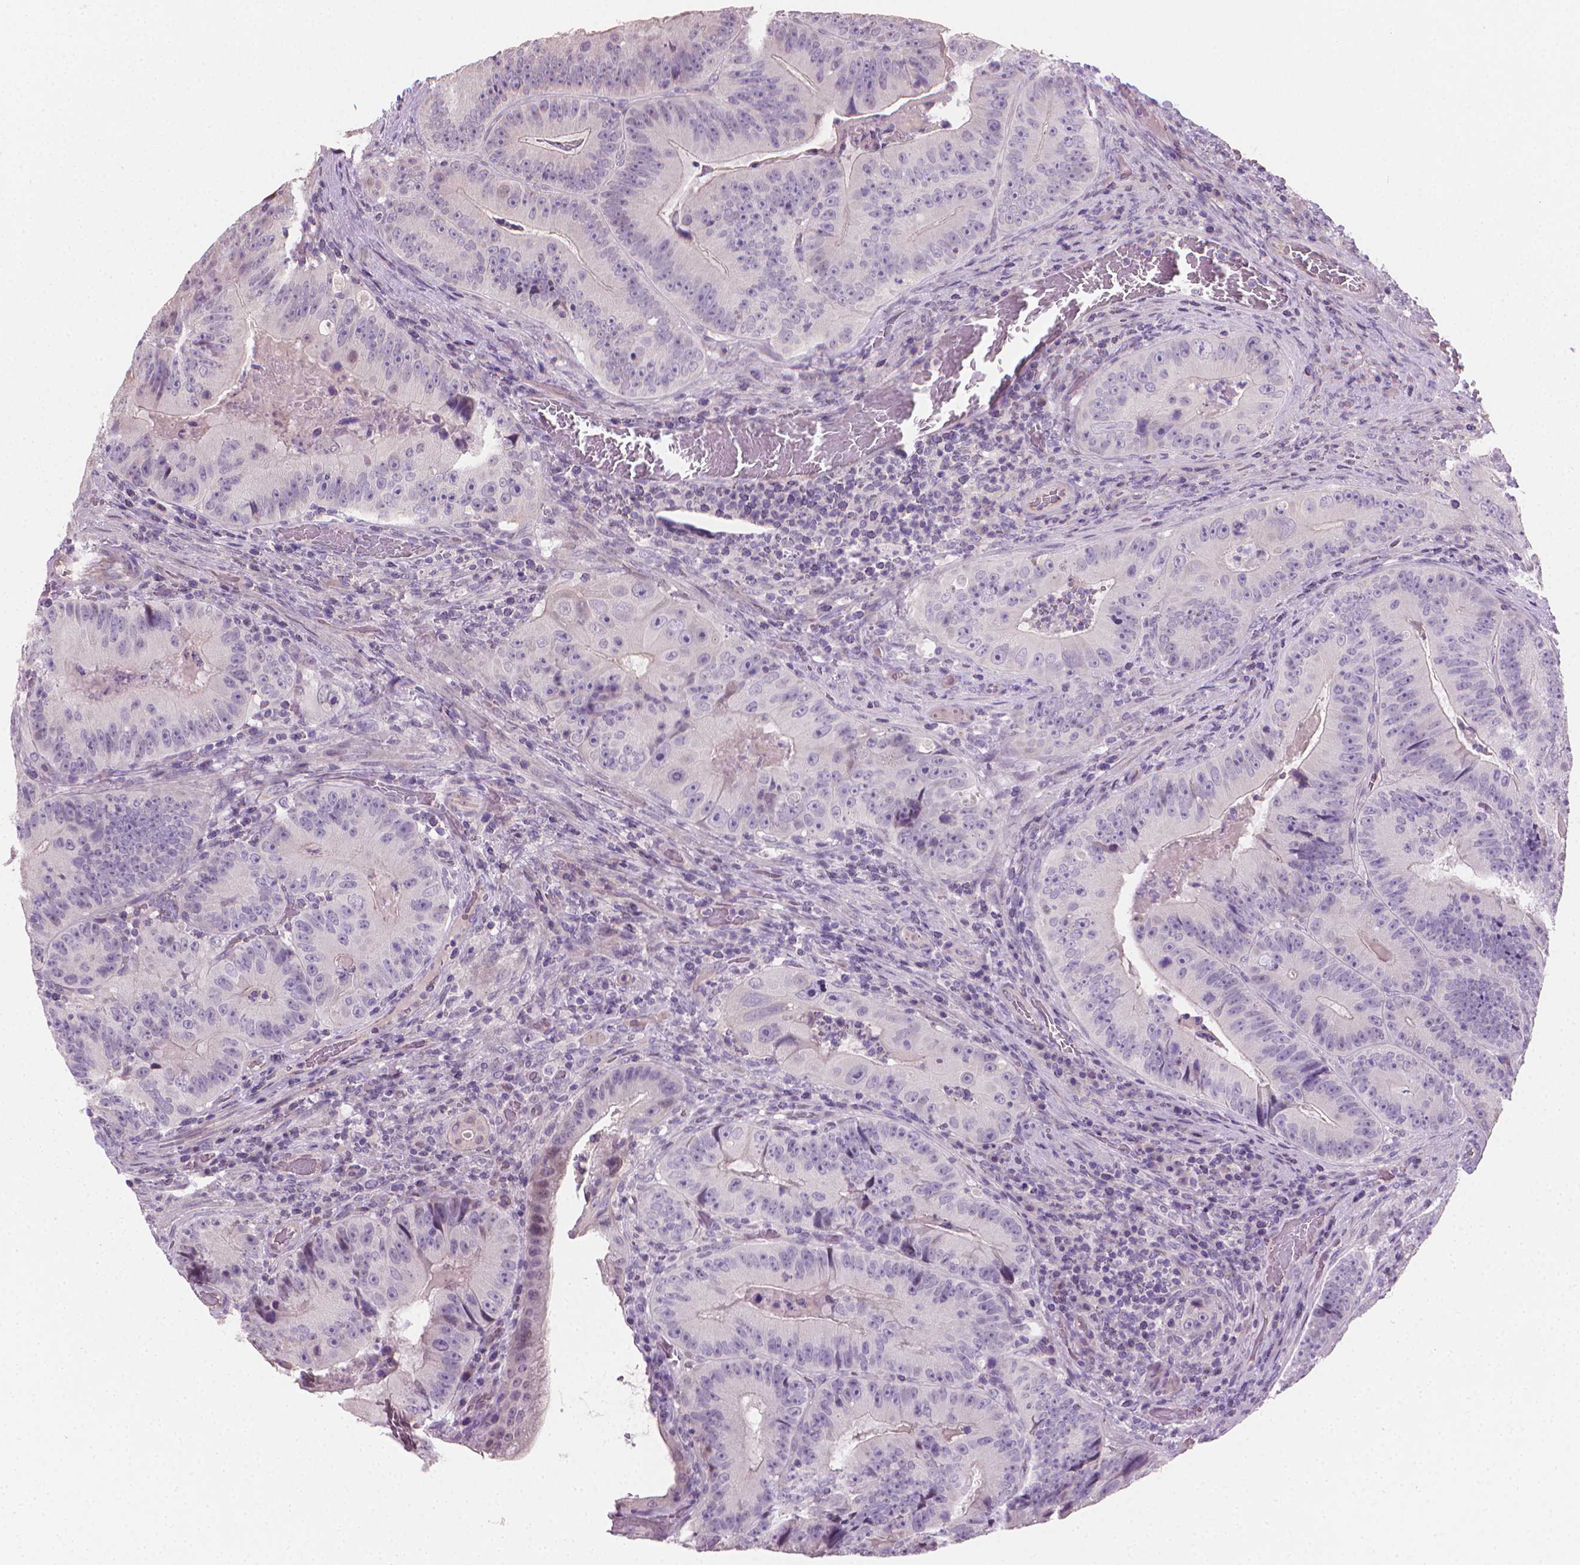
{"staining": {"intensity": "negative", "quantity": "none", "location": "none"}, "tissue": "colorectal cancer", "cell_type": "Tumor cells", "image_type": "cancer", "snomed": [{"axis": "morphology", "description": "Adenocarcinoma, NOS"}, {"axis": "topography", "description": "Colon"}], "caption": "High power microscopy micrograph of an immunohistochemistry photomicrograph of colorectal cancer (adenocarcinoma), revealing no significant staining in tumor cells. Nuclei are stained in blue.", "gene": "CLXN", "patient": {"sex": "female", "age": 86}}